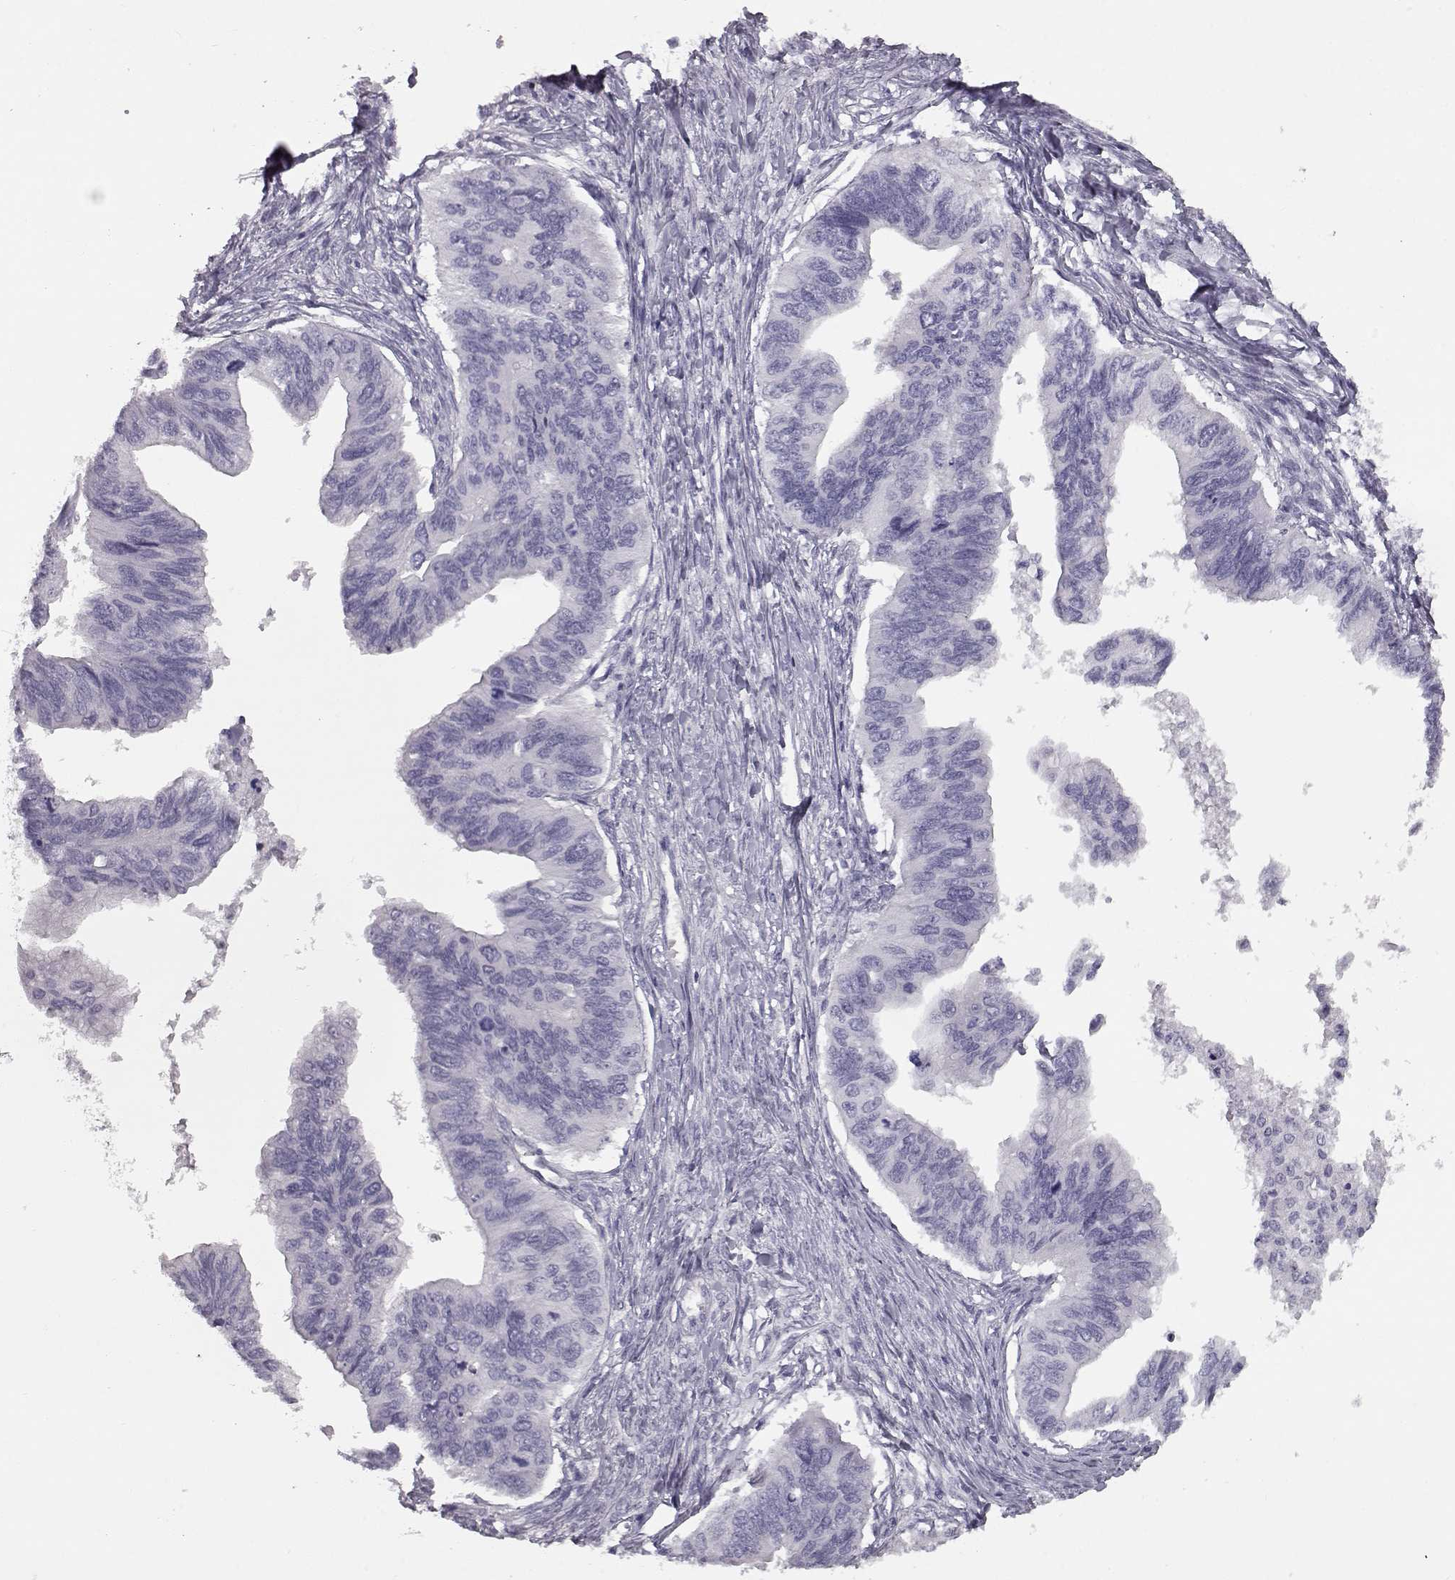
{"staining": {"intensity": "negative", "quantity": "none", "location": "none"}, "tissue": "ovarian cancer", "cell_type": "Tumor cells", "image_type": "cancer", "snomed": [{"axis": "morphology", "description": "Cystadenocarcinoma, mucinous, NOS"}, {"axis": "topography", "description": "Ovary"}], "caption": "Immunohistochemistry (IHC) of human mucinous cystadenocarcinoma (ovarian) exhibits no positivity in tumor cells.", "gene": "CCL19", "patient": {"sex": "female", "age": 76}}